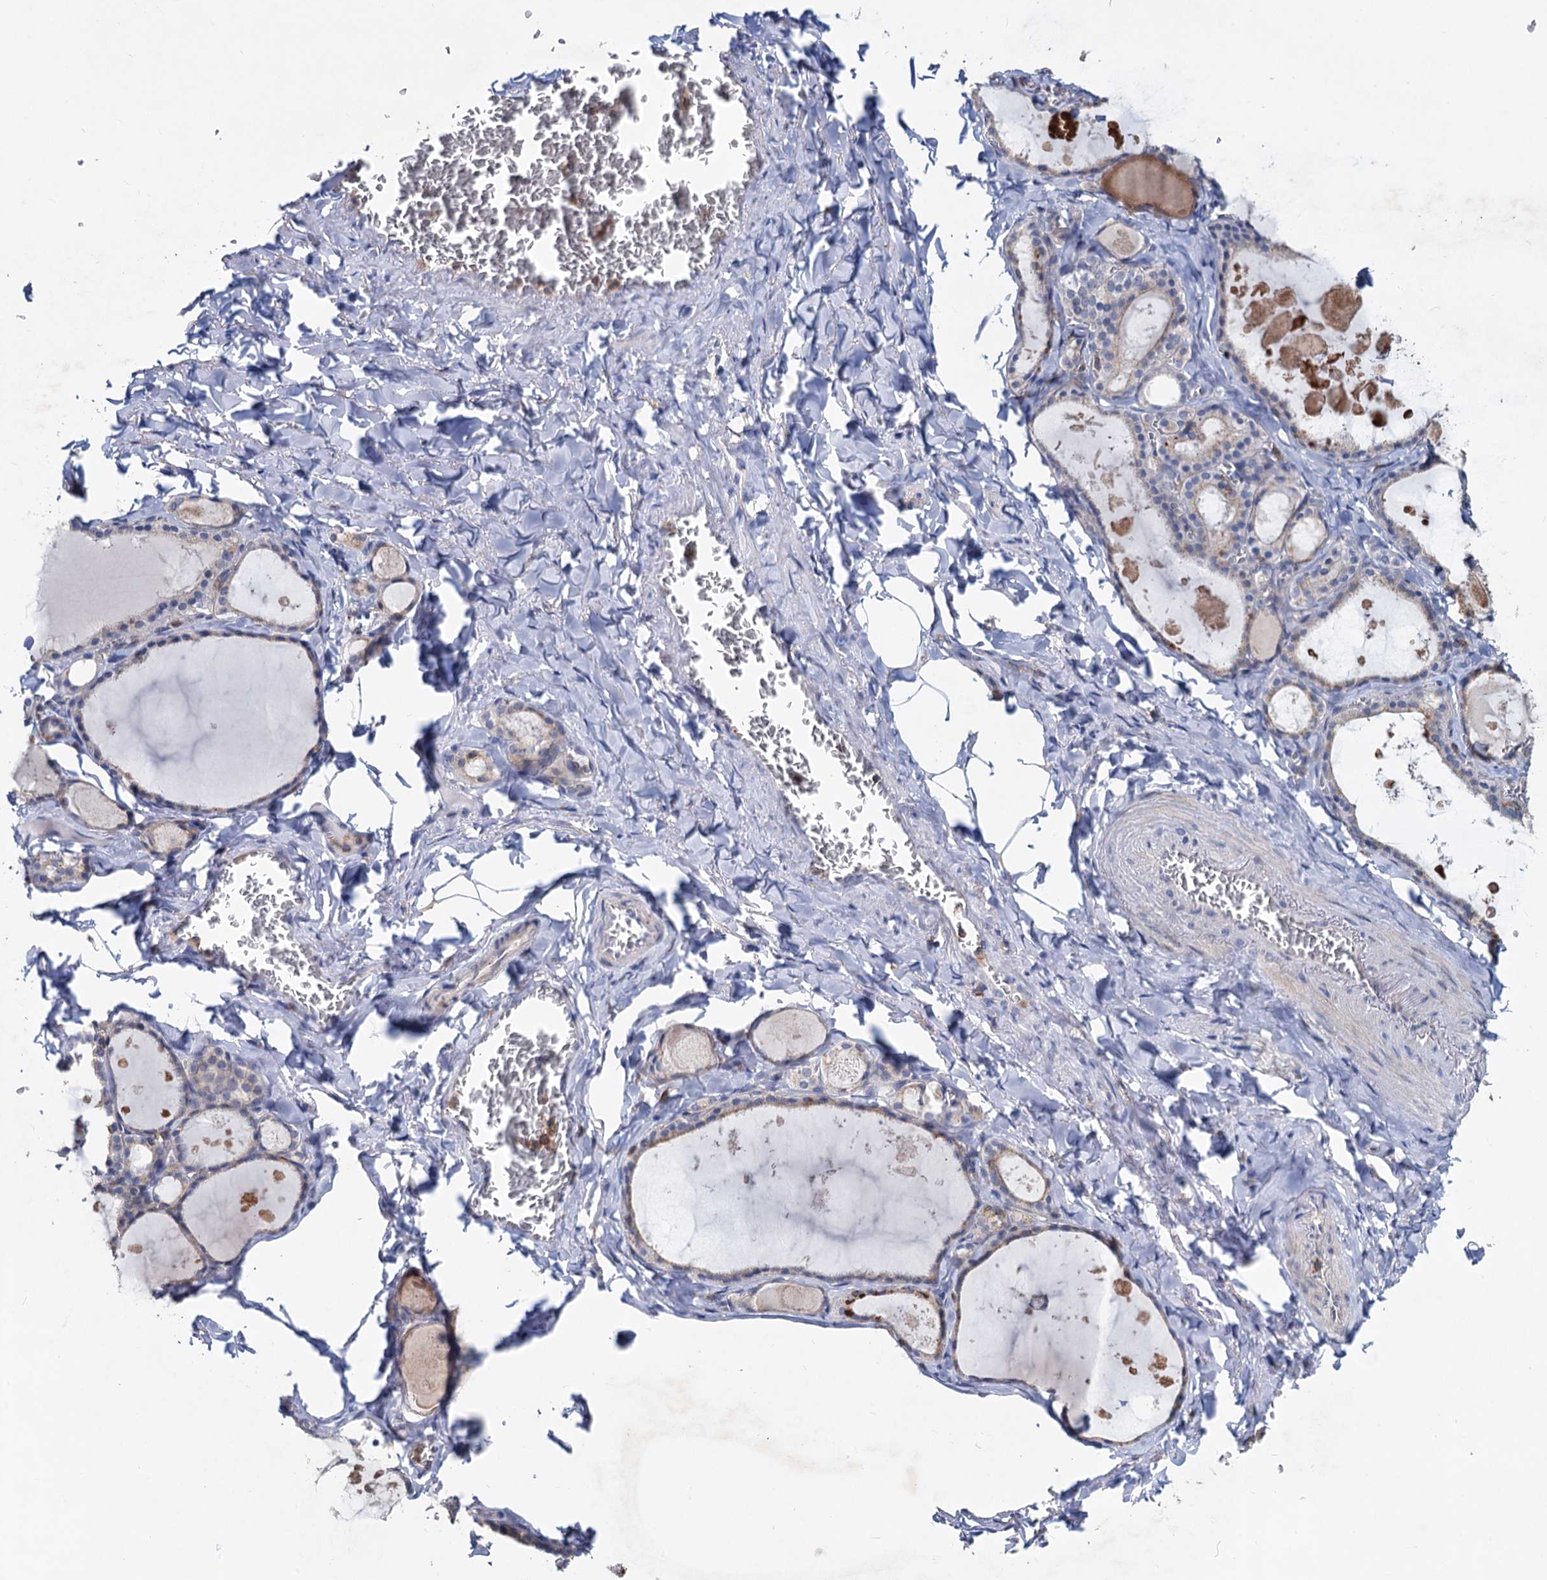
{"staining": {"intensity": "weak", "quantity": "25%-75%", "location": "cytoplasmic/membranous"}, "tissue": "thyroid gland", "cell_type": "Glandular cells", "image_type": "normal", "snomed": [{"axis": "morphology", "description": "Normal tissue, NOS"}, {"axis": "topography", "description": "Thyroid gland"}], "caption": "DAB immunohistochemical staining of unremarkable thyroid gland demonstrates weak cytoplasmic/membranous protein expression in approximately 25%-75% of glandular cells.", "gene": "LRCH4", "patient": {"sex": "male", "age": 56}}